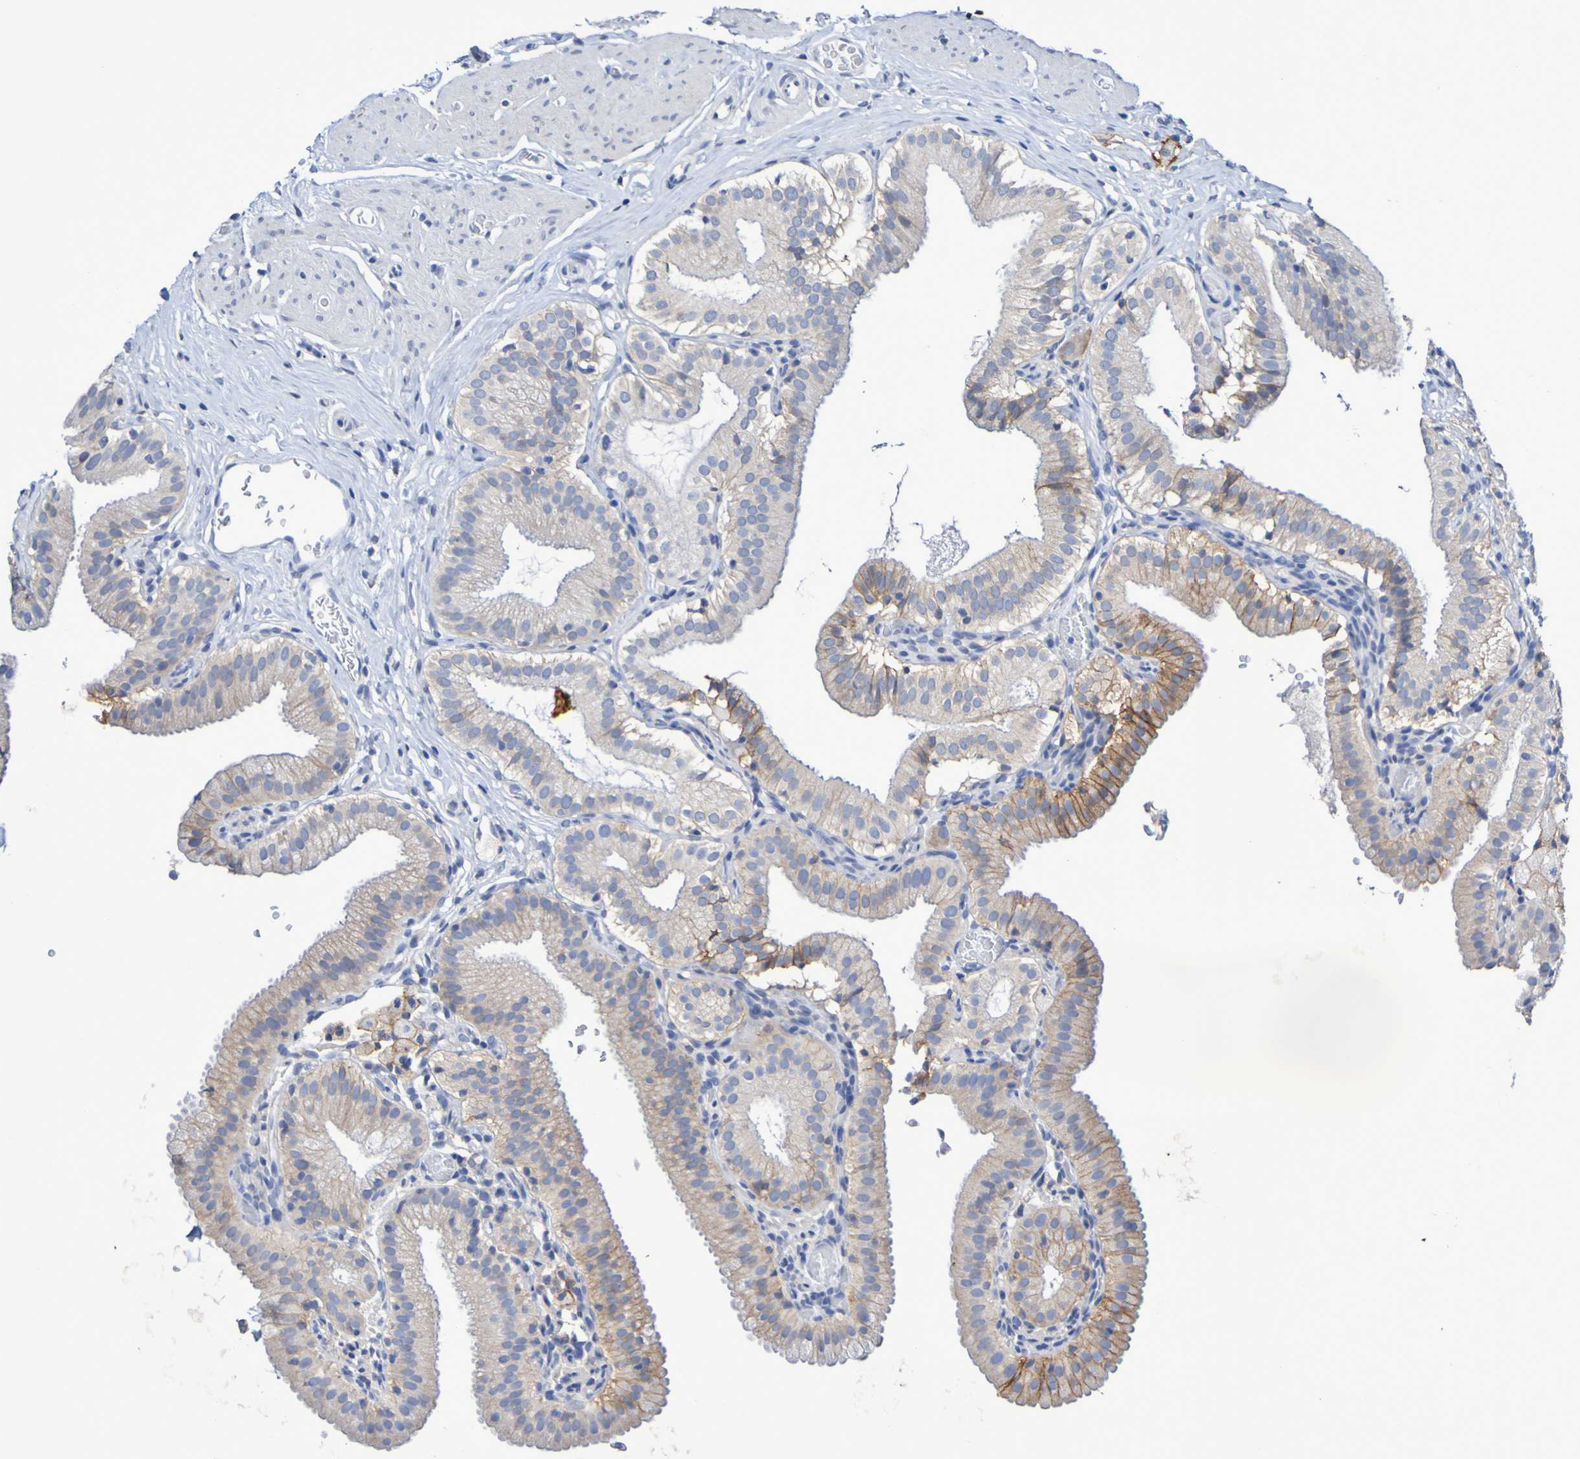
{"staining": {"intensity": "moderate", "quantity": "25%-75%", "location": "cytoplasmic/membranous"}, "tissue": "gallbladder", "cell_type": "Glandular cells", "image_type": "normal", "snomed": [{"axis": "morphology", "description": "Normal tissue, NOS"}, {"axis": "topography", "description": "Gallbladder"}], "caption": "IHC of normal human gallbladder exhibits medium levels of moderate cytoplasmic/membranous positivity in approximately 25%-75% of glandular cells. Immunohistochemistry stains the protein of interest in brown and the nuclei are stained blue.", "gene": "SLC3A2", "patient": {"sex": "male", "age": 54}}